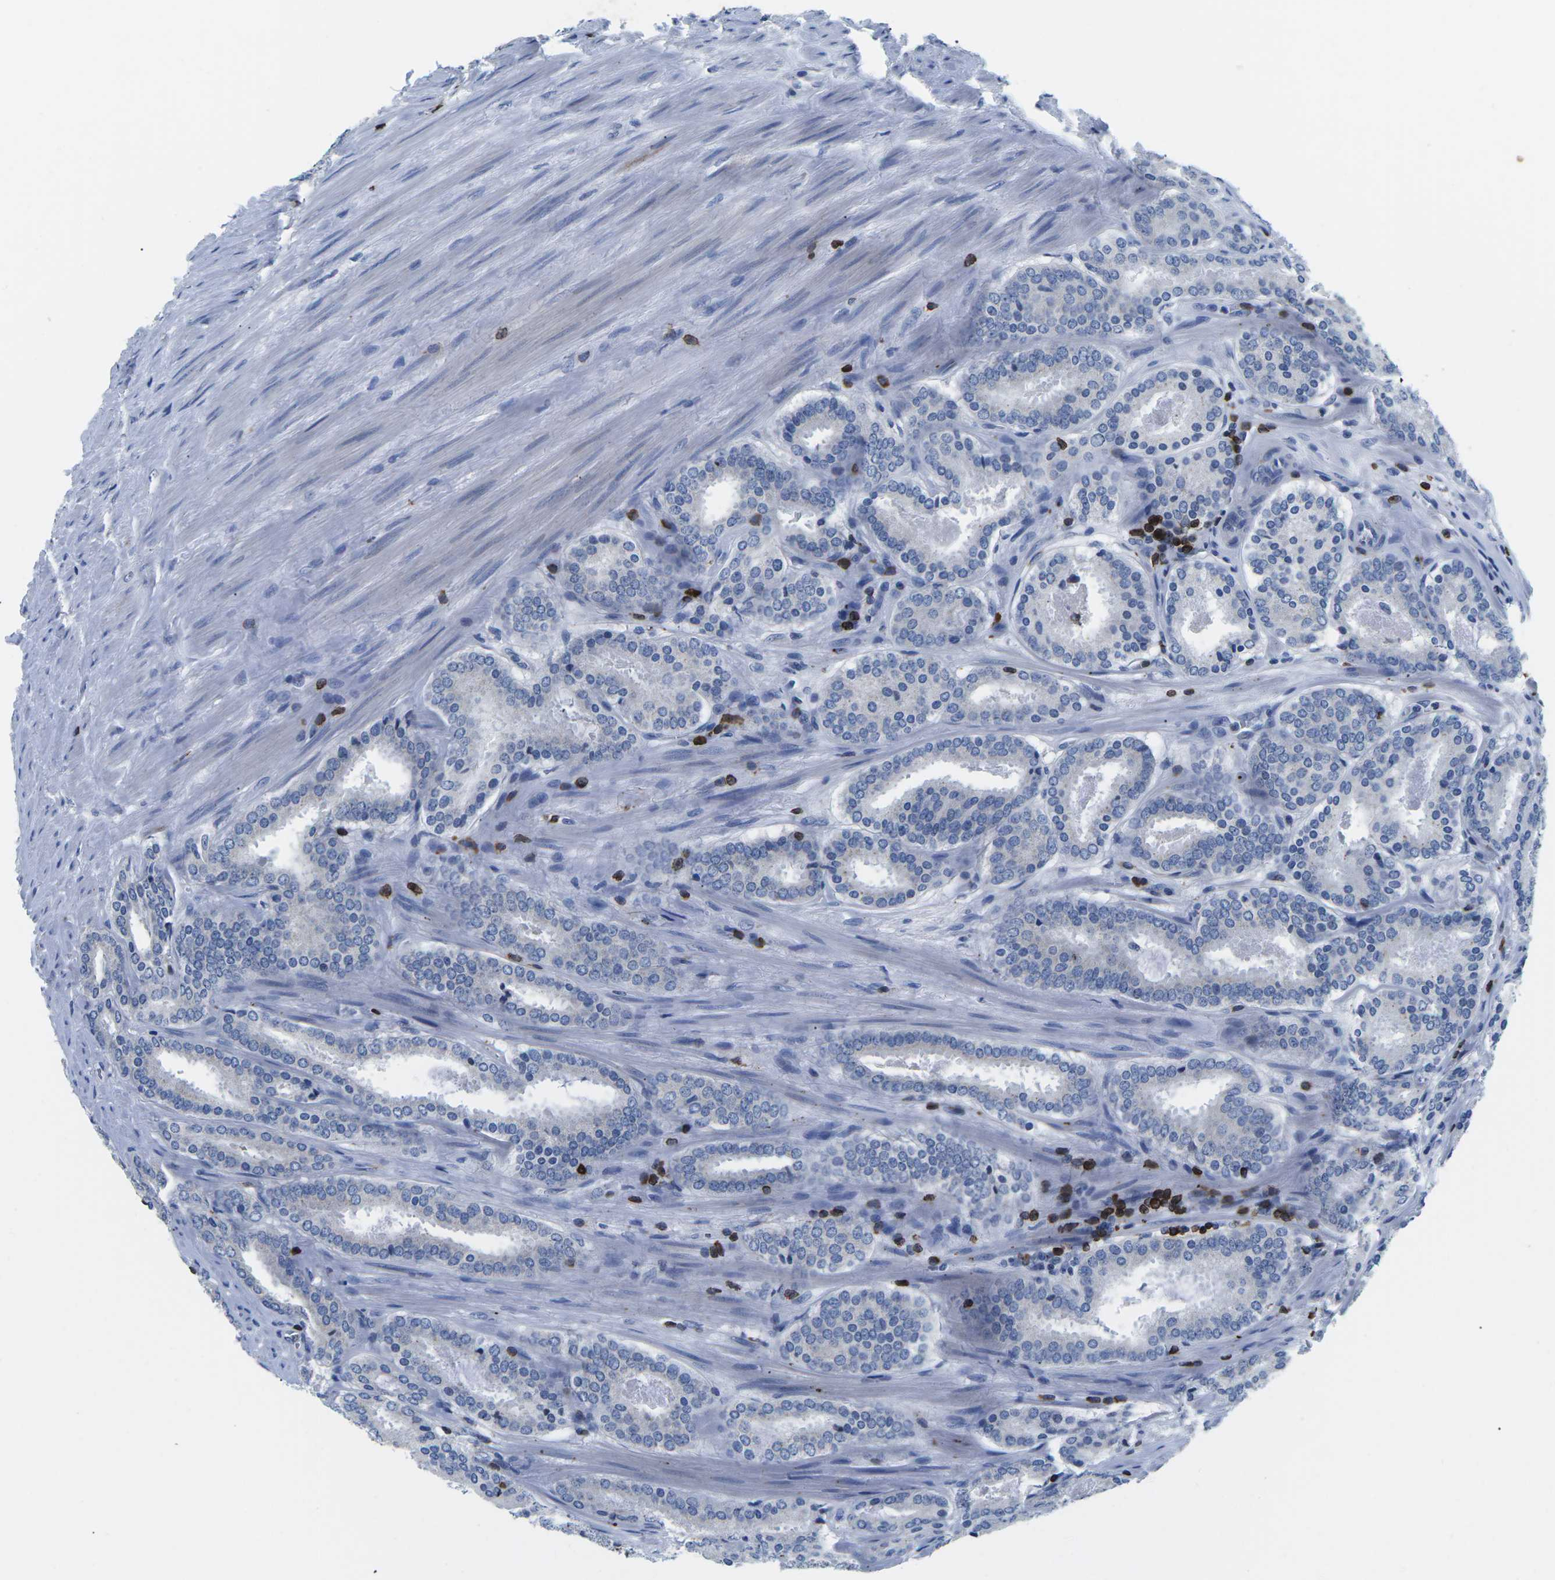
{"staining": {"intensity": "negative", "quantity": "none", "location": "none"}, "tissue": "prostate cancer", "cell_type": "Tumor cells", "image_type": "cancer", "snomed": [{"axis": "morphology", "description": "Adenocarcinoma, Low grade"}, {"axis": "topography", "description": "Prostate"}], "caption": "Image shows no significant protein staining in tumor cells of prostate adenocarcinoma (low-grade).", "gene": "CTSW", "patient": {"sex": "male", "age": 69}}